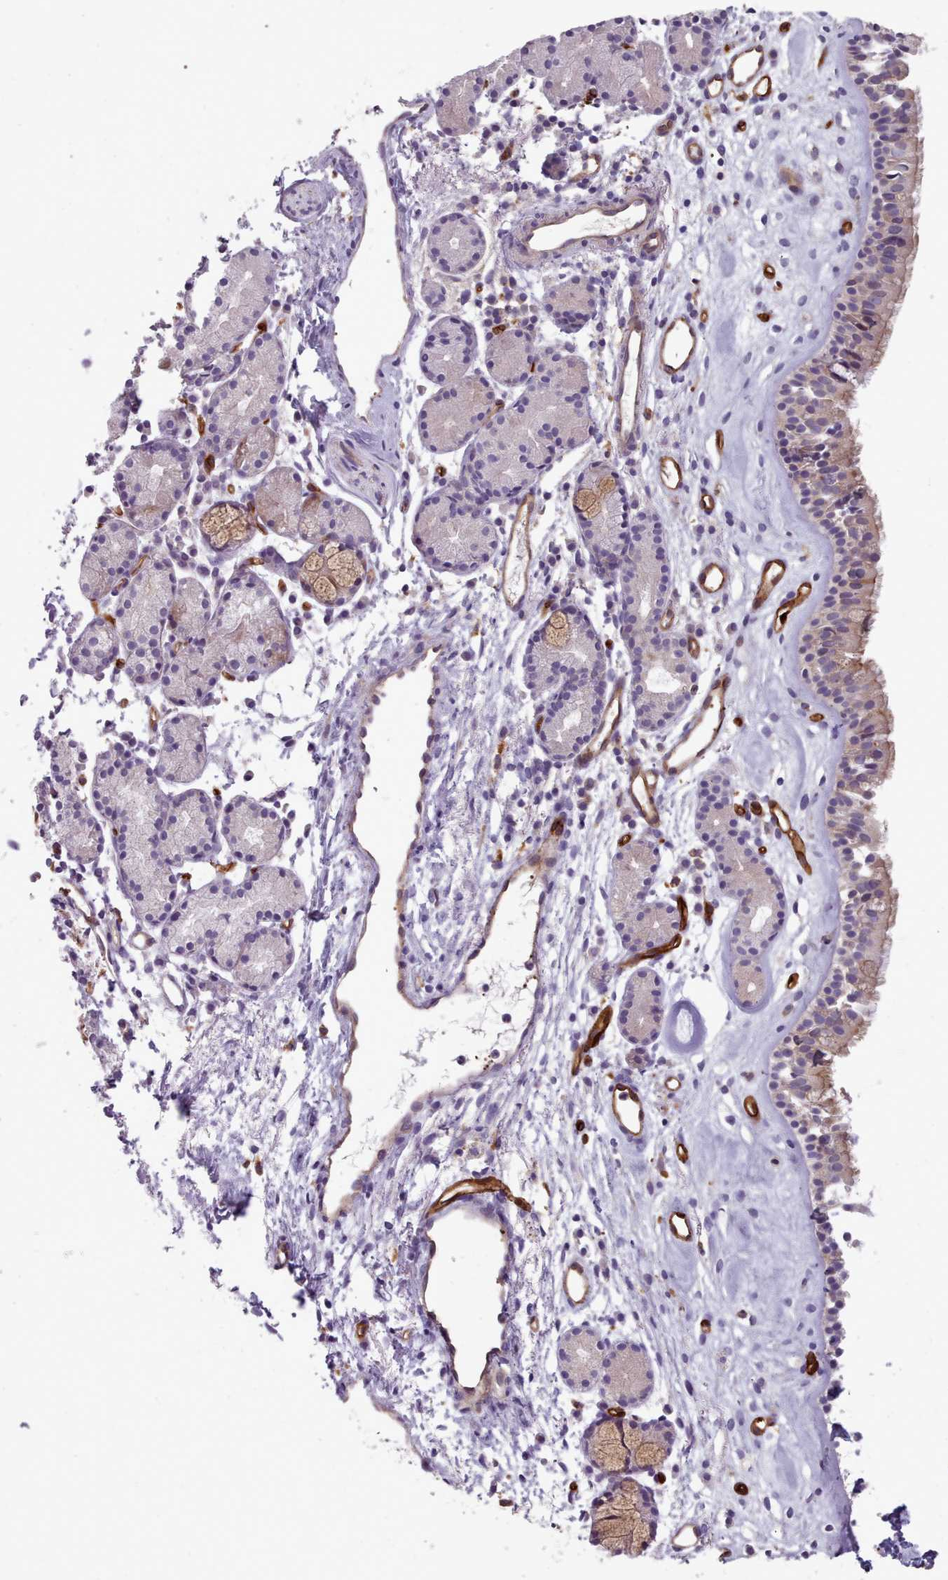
{"staining": {"intensity": "weak", "quantity": "<25%", "location": "cytoplasmic/membranous"}, "tissue": "nasopharynx", "cell_type": "Respiratory epithelial cells", "image_type": "normal", "snomed": [{"axis": "morphology", "description": "Normal tissue, NOS"}, {"axis": "topography", "description": "Nasopharynx"}], "caption": "A high-resolution histopathology image shows immunohistochemistry (IHC) staining of unremarkable nasopharynx, which reveals no significant expression in respiratory epithelial cells. (DAB immunohistochemistry (IHC) with hematoxylin counter stain).", "gene": "CD300LF", "patient": {"sex": "male", "age": 82}}